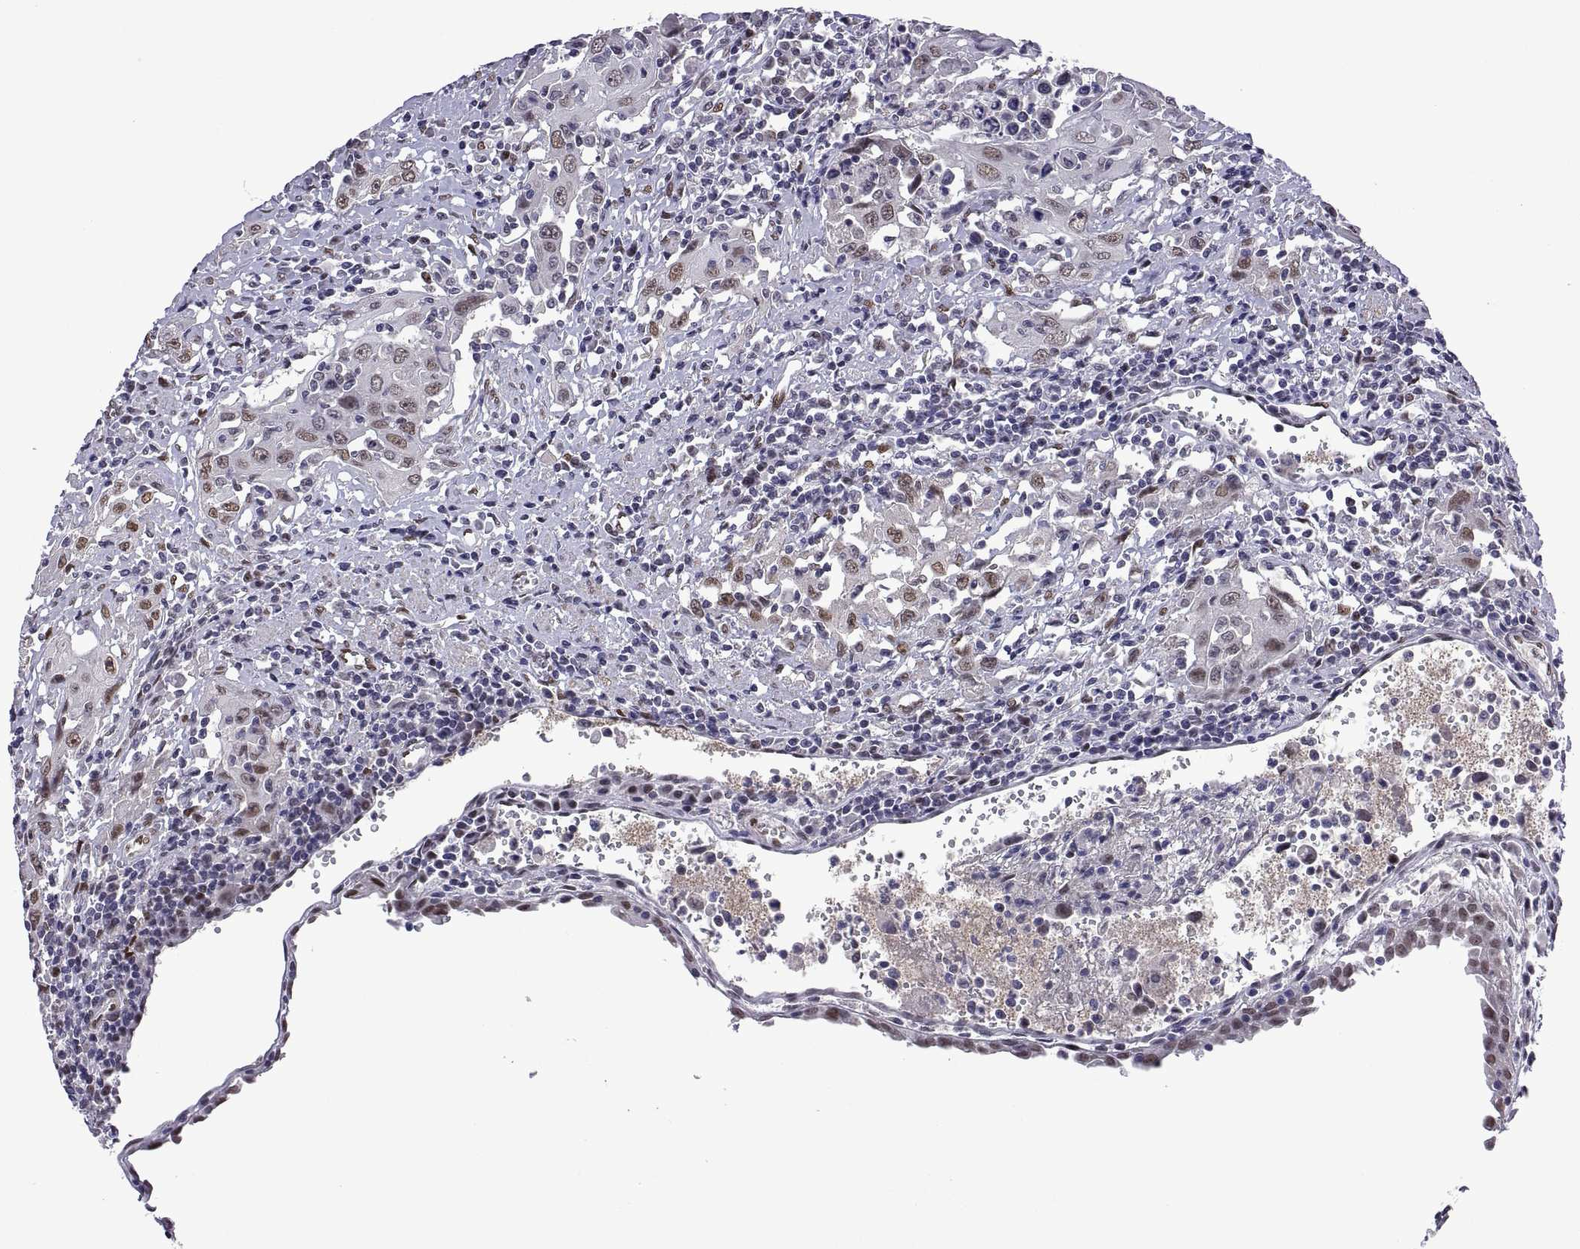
{"staining": {"intensity": "moderate", "quantity": "25%-75%", "location": "nuclear"}, "tissue": "urothelial cancer", "cell_type": "Tumor cells", "image_type": "cancer", "snomed": [{"axis": "morphology", "description": "Urothelial carcinoma, High grade"}, {"axis": "topography", "description": "Urinary bladder"}], "caption": "Immunohistochemical staining of urothelial cancer demonstrates medium levels of moderate nuclear positivity in approximately 25%-75% of tumor cells.", "gene": "NR4A1", "patient": {"sex": "female", "age": 85}}